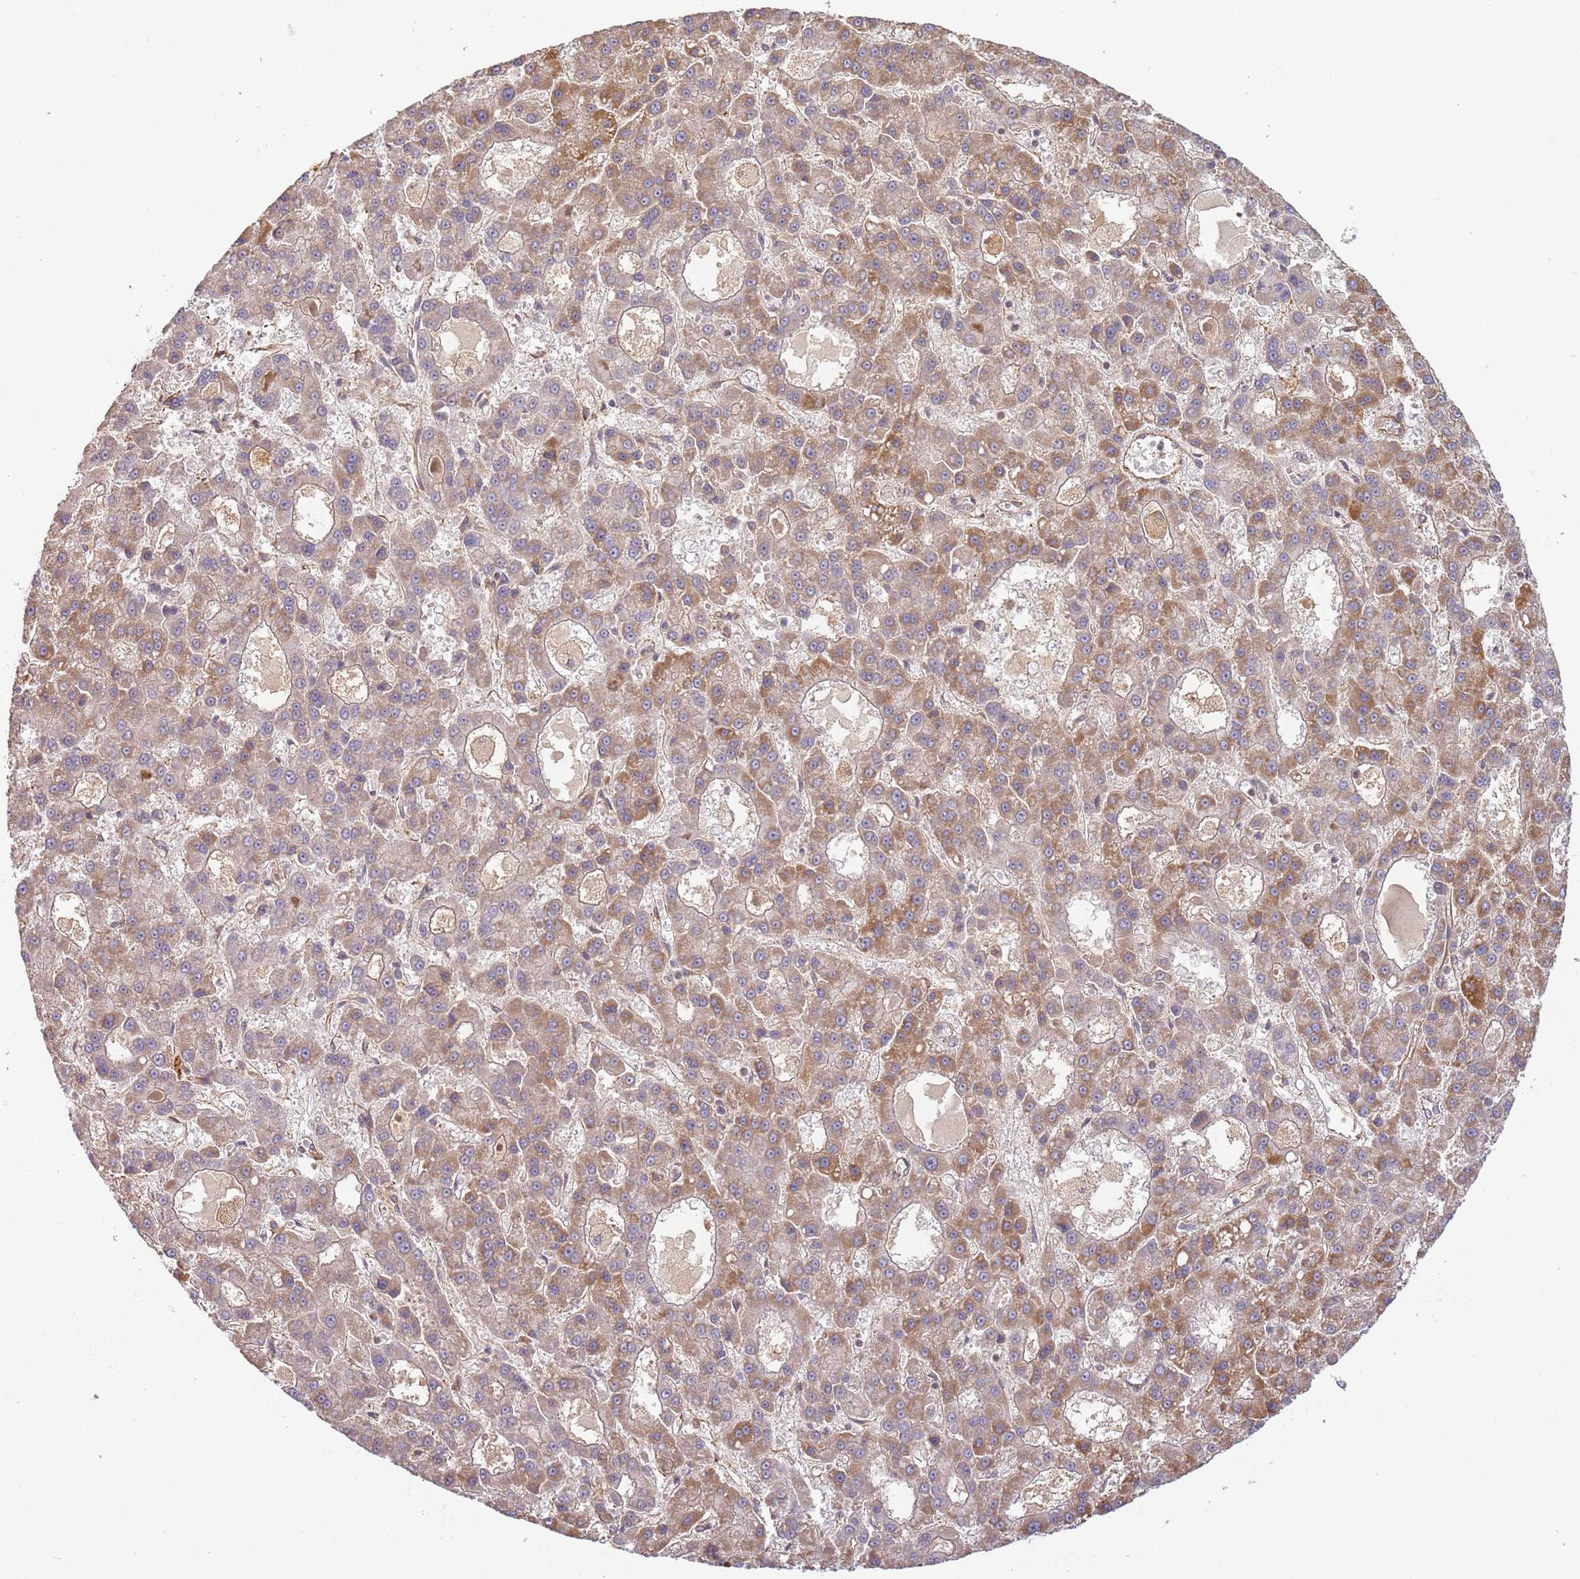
{"staining": {"intensity": "moderate", "quantity": "25%-75%", "location": "cytoplasmic/membranous"}, "tissue": "liver cancer", "cell_type": "Tumor cells", "image_type": "cancer", "snomed": [{"axis": "morphology", "description": "Carcinoma, Hepatocellular, NOS"}, {"axis": "topography", "description": "Liver"}], "caption": "Immunohistochemical staining of liver hepatocellular carcinoma exhibits moderate cytoplasmic/membranous protein positivity in approximately 25%-75% of tumor cells. (IHC, brightfield microscopy, high magnification).", "gene": "SURF2", "patient": {"sex": "male", "age": 70}}